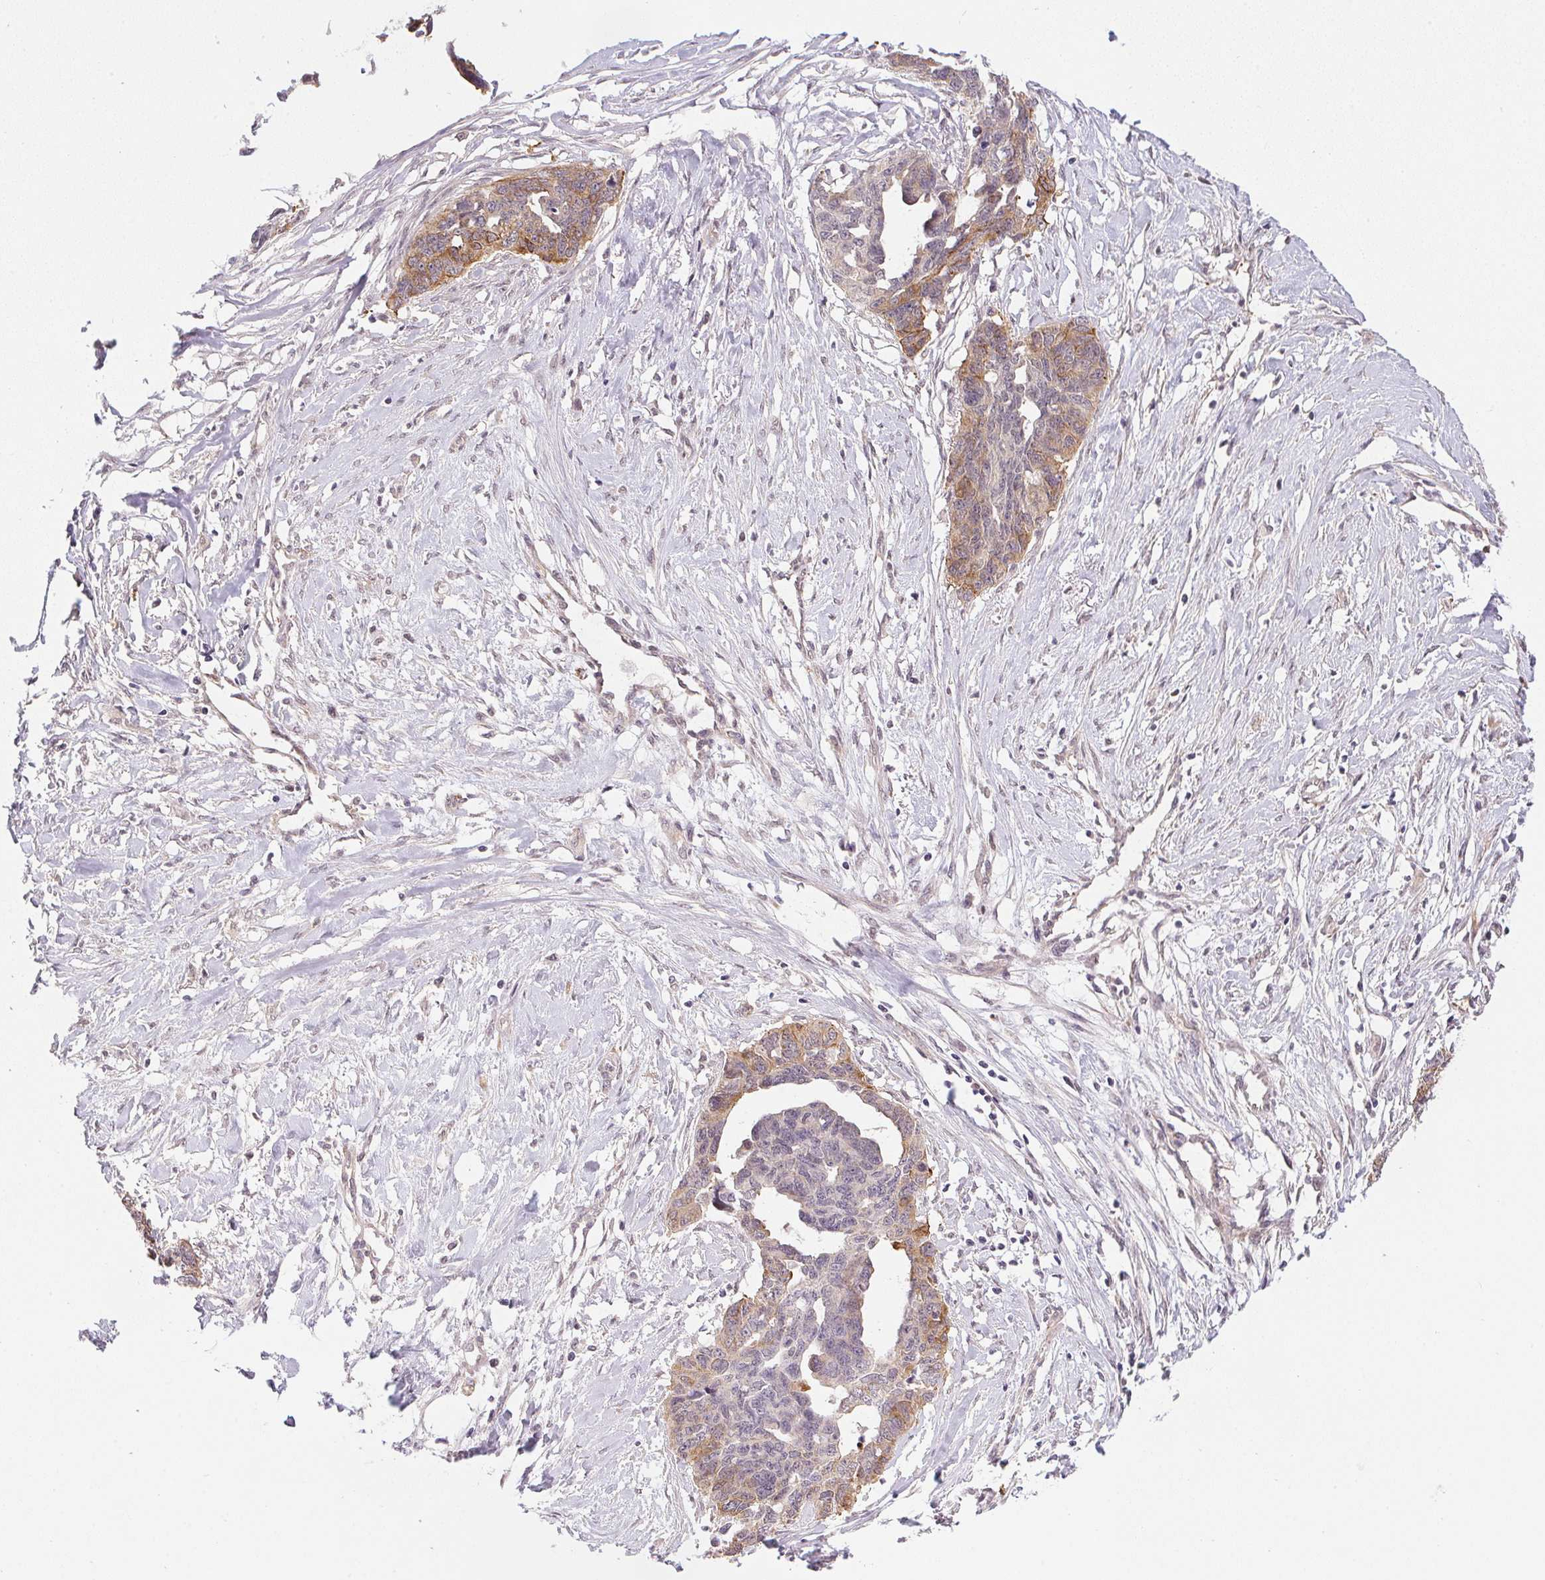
{"staining": {"intensity": "weak", "quantity": "25%-75%", "location": "cytoplasmic/membranous"}, "tissue": "ovarian cancer", "cell_type": "Tumor cells", "image_type": "cancer", "snomed": [{"axis": "morphology", "description": "Cystadenocarcinoma, serous, NOS"}, {"axis": "topography", "description": "Ovary"}], "caption": "Immunohistochemical staining of ovarian serous cystadenocarcinoma shows weak cytoplasmic/membranous protein staining in about 25%-75% of tumor cells.", "gene": "CFAP92", "patient": {"sex": "female", "age": 69}}